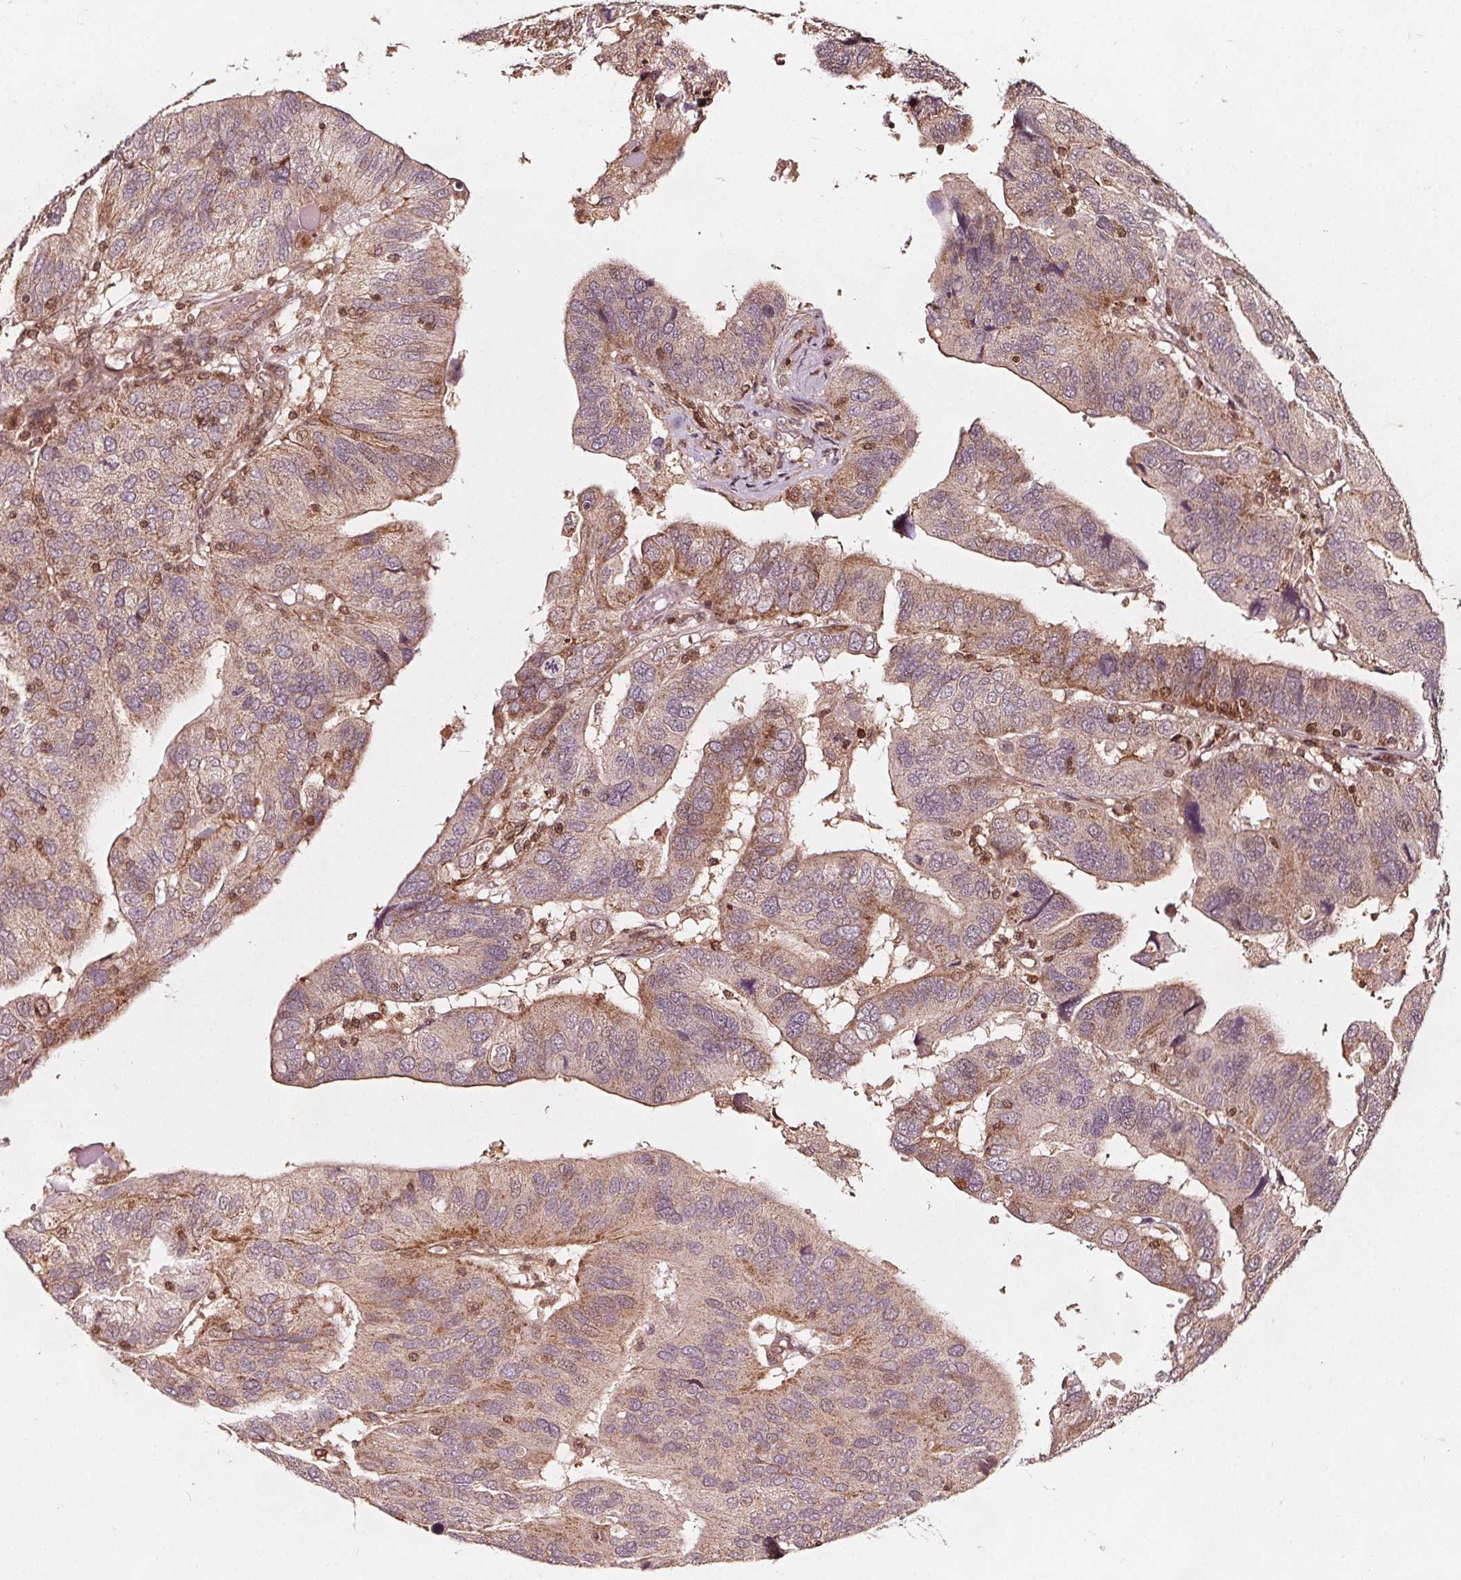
{"staining": {"intensity": "weak", "quantity": "<25%", "location": "cytoplasmic/membranous"}, "tissue": "ovarian cancer", "cell_type": "Tumor cells", "image_type": "cancer", "snomed": [{"axis": "morphology", "description": "Cystadenocarcinoma, serous, NOS"}, {"axis": "topography", "description": "Ovary"}], "caption": "Tumor cells are negative for protein expression in human serous cystadenocarcinoma (ovarian).", "gene": "AIP", "patient": {"sex": "female", "age": 79}}